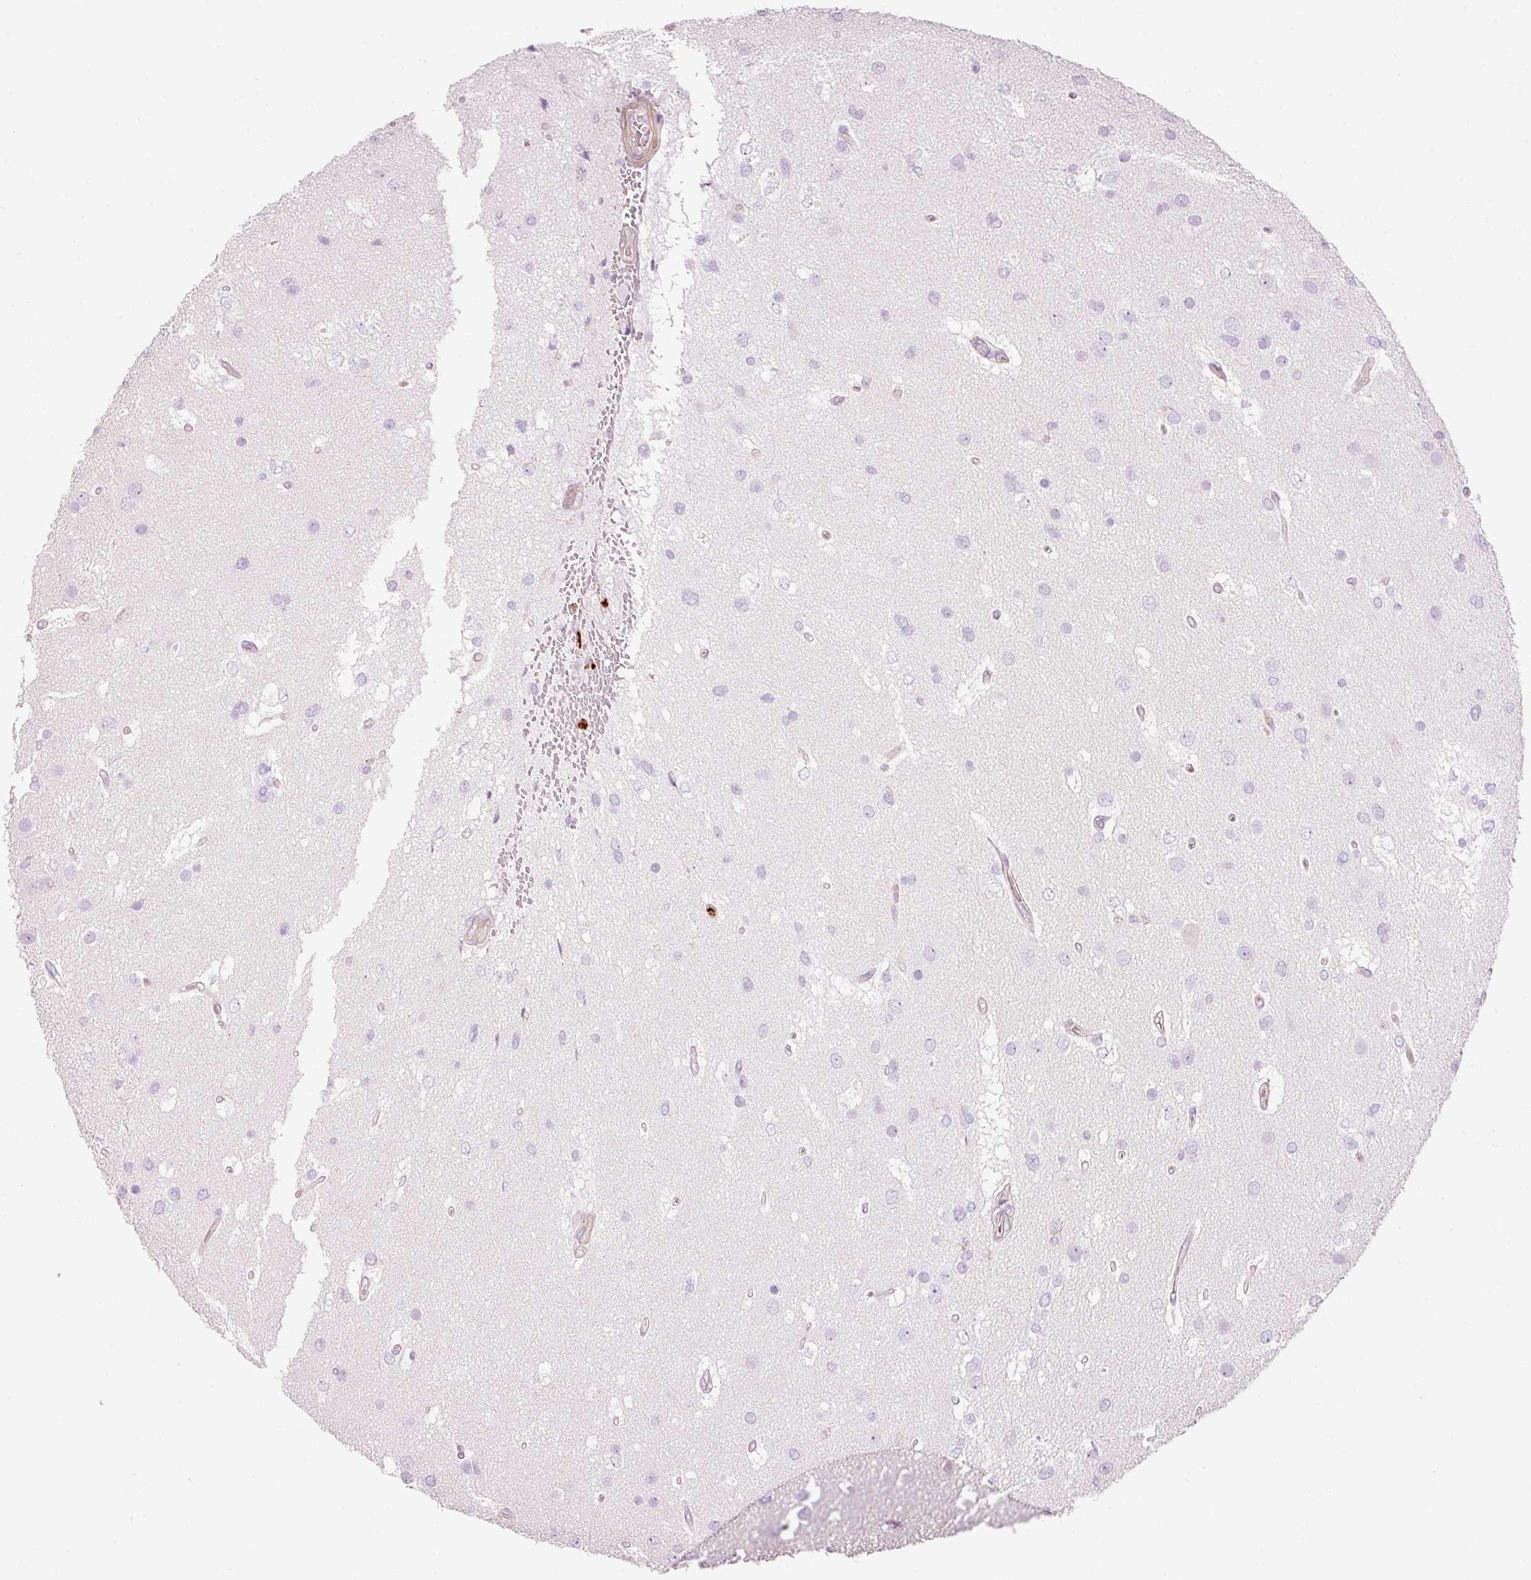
{"staining": {"intensity": "negative", "quantity": "none", "location": "none"}, "tissue": "glioma", "cell_type": "Tumor cells", "image_type": "cancer", "snomed": [{"axis": "morphology", "description": "Glioma, malignant, High grade"}, {"axis": "topography", "description": "Brain"}], "caption": "Glioma stained for a protein using immunohistochemistry (IHC) shows no expression tumor cells.", "gene": "MAP3K3", "patient": {"sex": "male", "age": 53}}